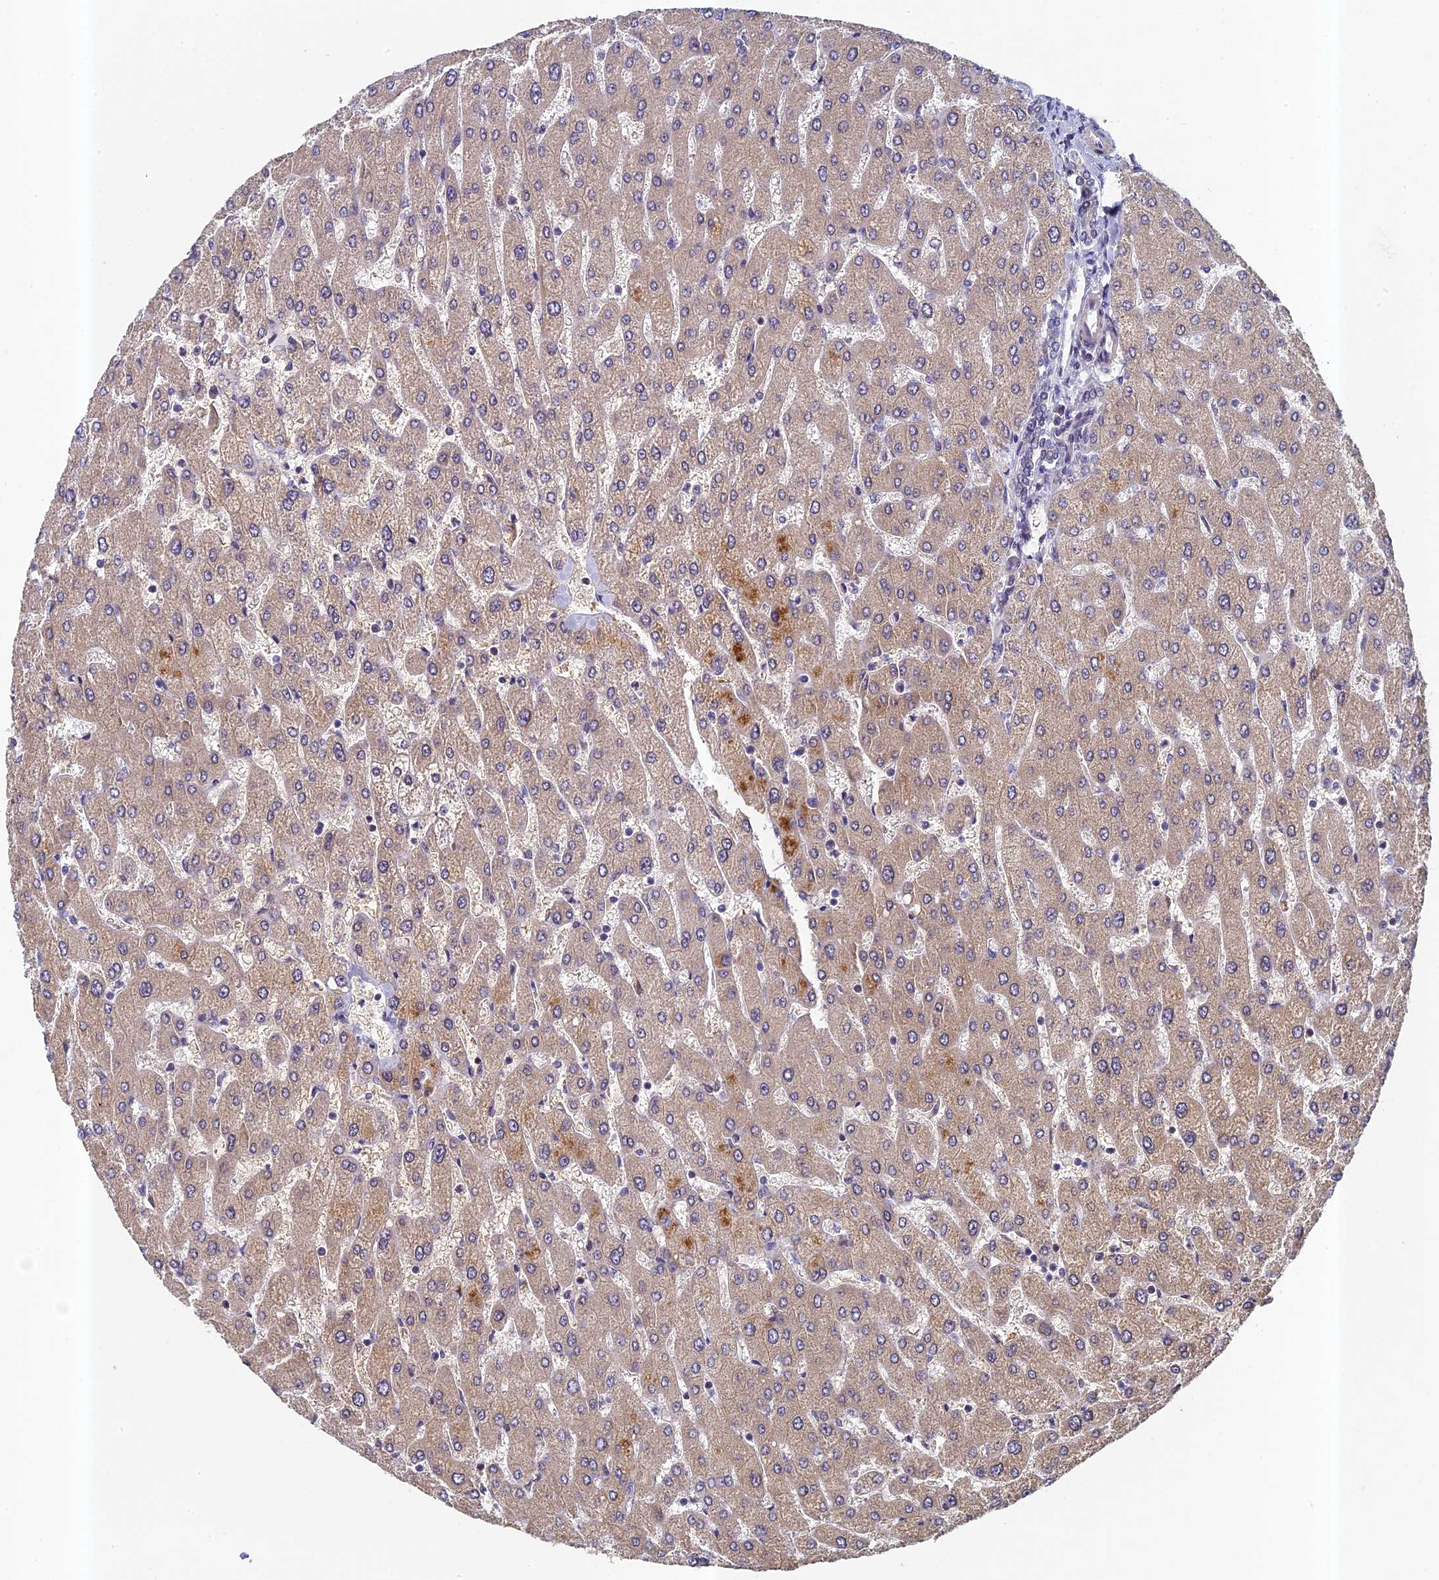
{"staining": {"intensity": "negative", "quantity": "none", "location": "none"}, "tissue": "liver", "cell_type": "Cholangiocytes", "image_type": "normal", "snomed": [{"axis": "morphology", "description": "Normal tissue, NOS"}, {"axis": "topography", "description": "Liver"}], "caption": "Protein analysis of normal liver demonstrates no significant staining in cholangiocytes. (DAB (3,3'-diaminobenzidine) immunohistochemistry visualized using brightfield microscopy, high magnification).", "gene": "DIXDC1", "patient": {"sex": "male", "age": 55}}